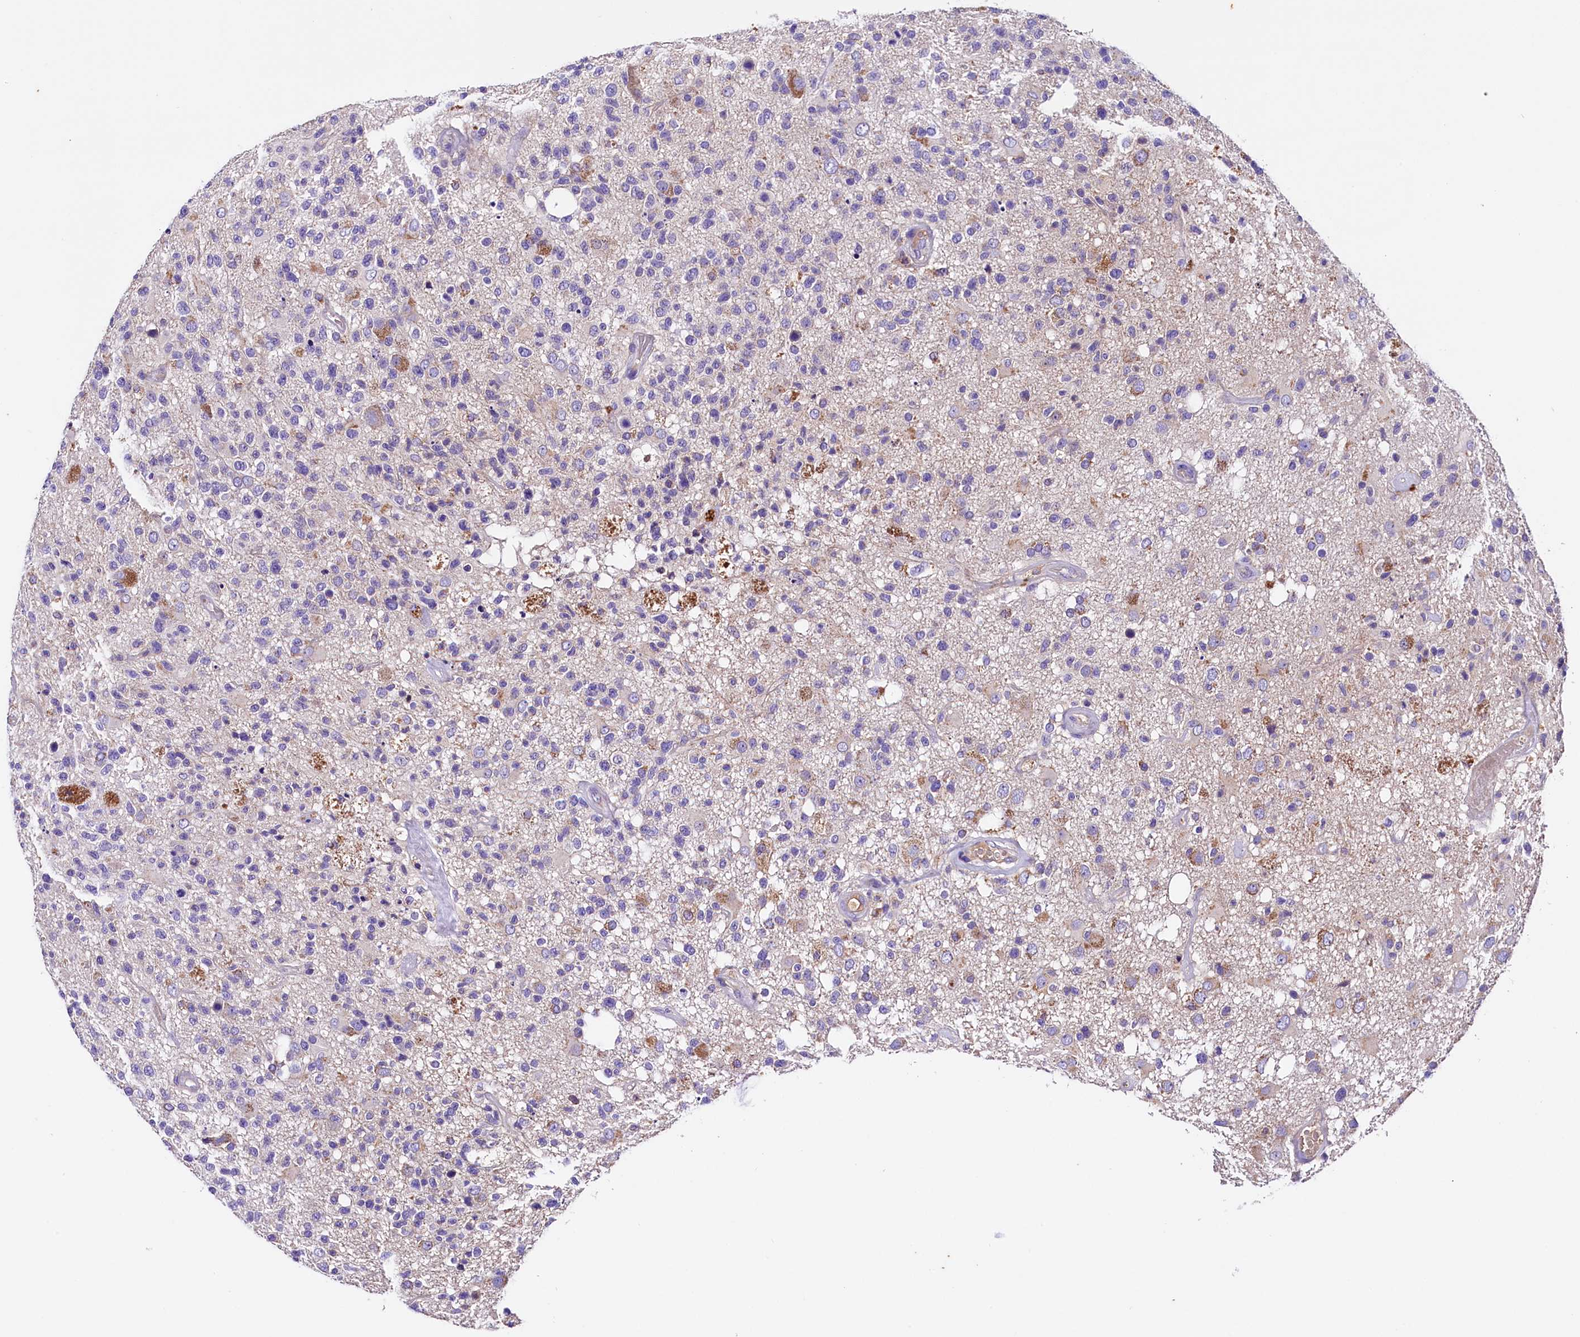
{"staining": {"intensity": "negative", "quantity": "none", "location": "none"}, "tissue": "glioma", "cell_type": "Tumor cells", "image_type": "cancer", "snomed": [{"axis": "morphology", "description": "Glioma, malignant, High grade"}, {"axis": "morphology", "description": "Glioblastoma, NOS"}, {"axis": "topography", "description": "Brain"}], "caption": "Immunohistochemical staining of human glioma exhibits no significant positivity in tumor cells.", "gene": "SIX5", "patient": {"sex": "male", "age": 60}}